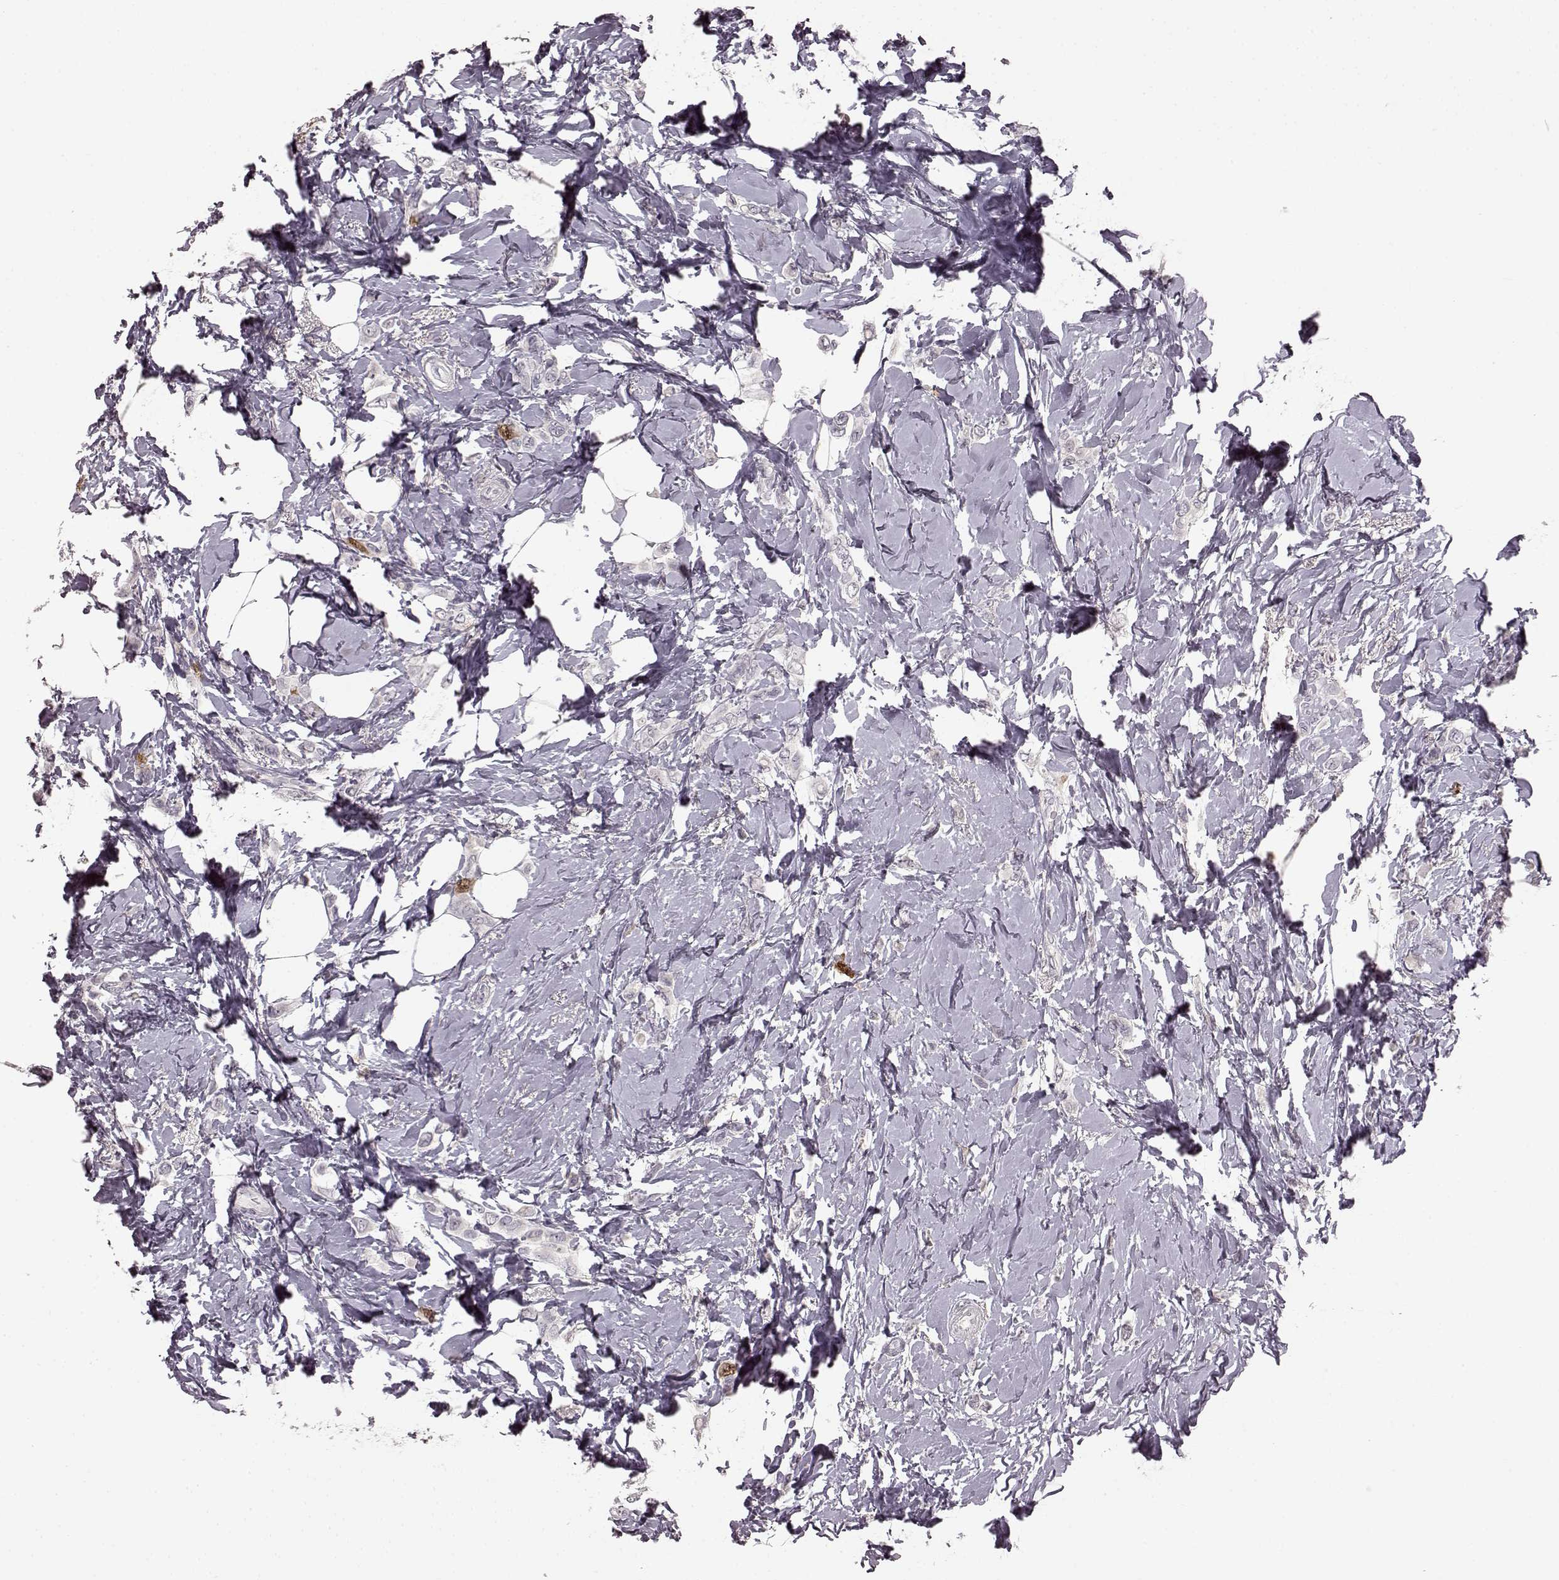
{"staining": {"intensity": "moderate", "quantity": "<25%", "location": "nuclear"}, "tissue": "breast cancer", "cell_type": "Tumor cells", "image_type": "cancer", "snomed": [{"axis": "morphology", "description": "Lobular carcinoma"}, {"axis": "topography", "description": "Breast"}], "caption": "Breast cancer (lobular carcinoma) stained for a protein (brown) displays moderate nuclear positive staining in about <25% of tumor cells.", "gene": "CCNA2", "patient": {"sex": "female", "age": 66}}